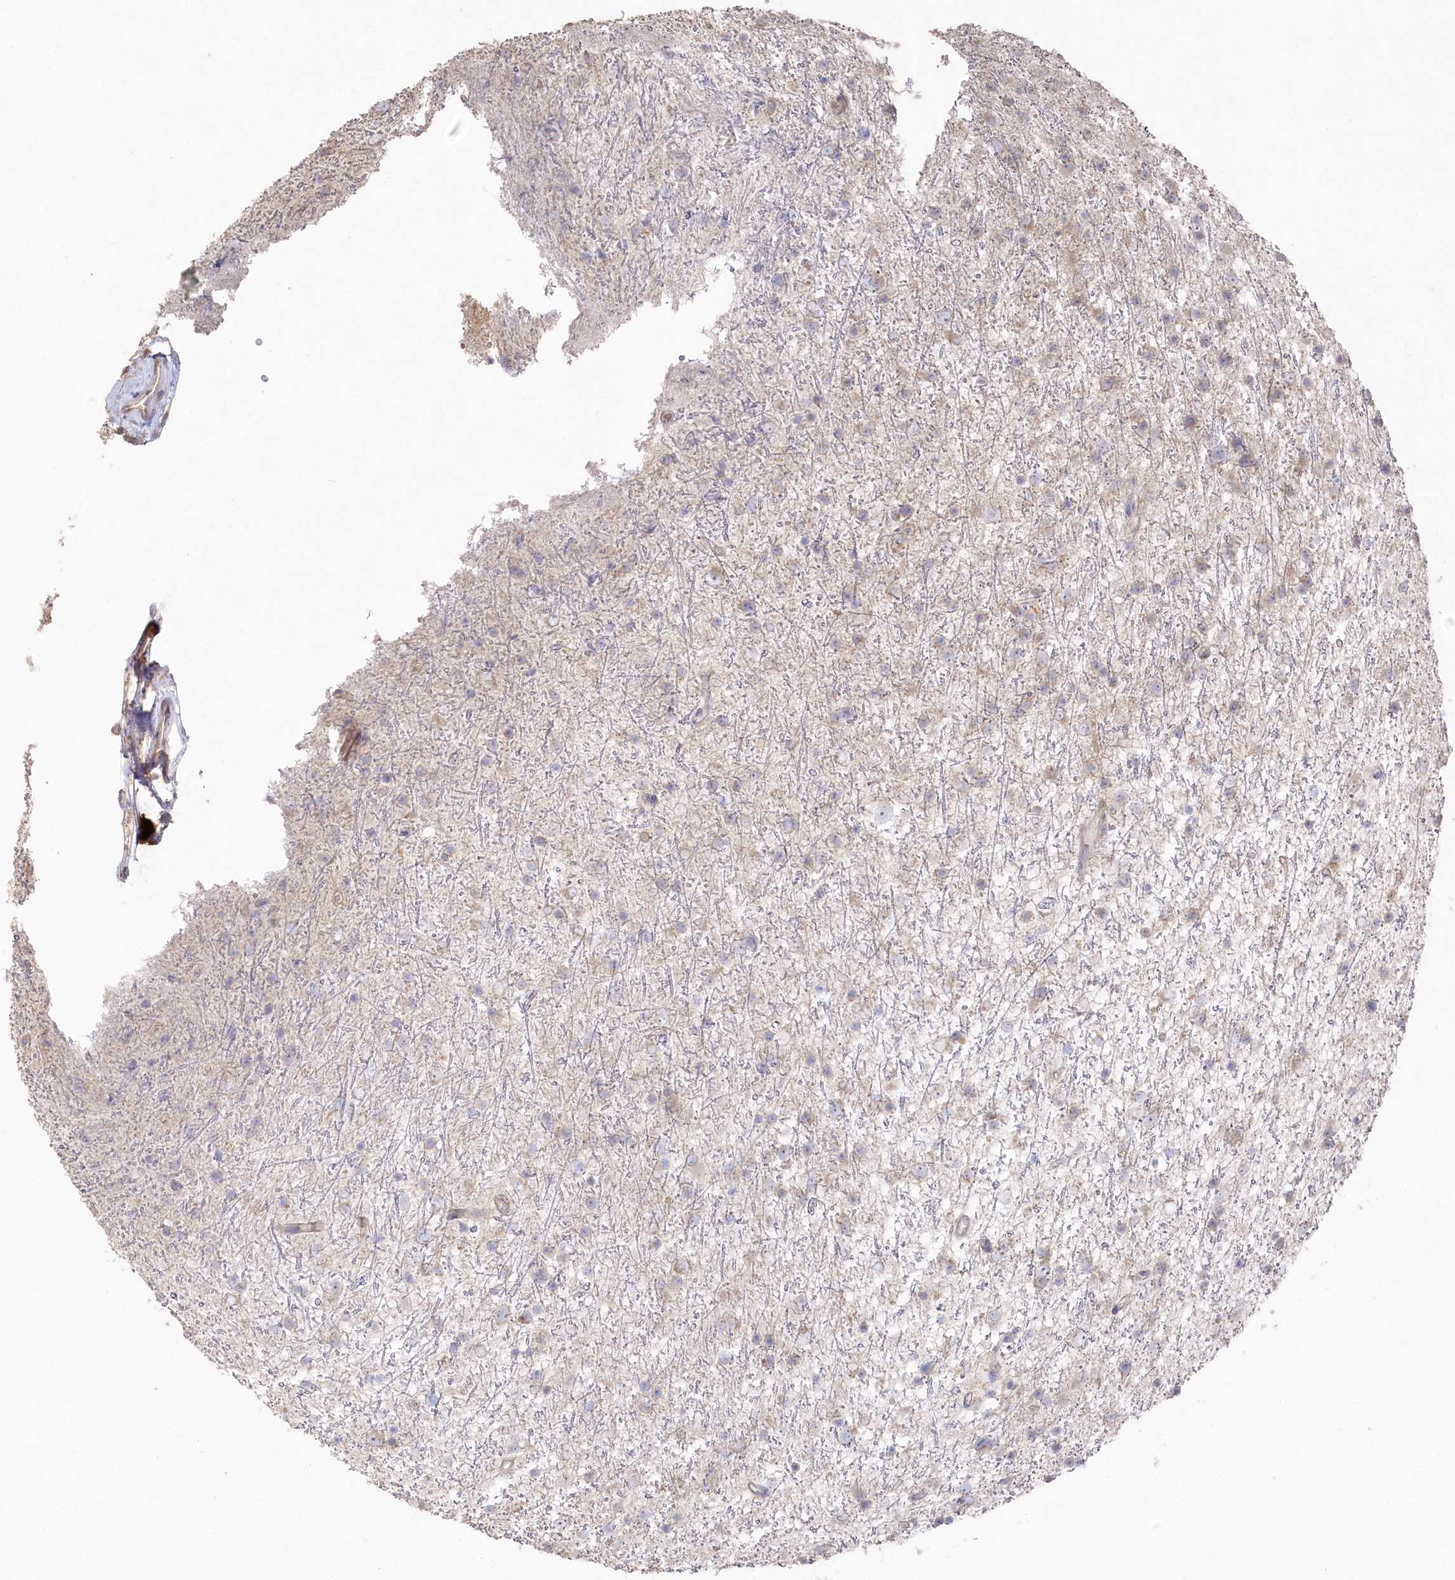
{"staining": {"intensity": "negative", "quantity": "none", "location": "none"}, "tissue": "glioma", "cell_type": "Tumor cells", "image_type": "cancer", "snomed": [{"axis": "morphology", "description": "Glioma, malignant, Low grade"}, {"axis": "topography", "description": "Cerebral cortex"}], "caption": "Tumor cells show no significant staining in glioma.", "gene": "TGFBRAP1", "patient": {"sex": "female", "age": 39}}